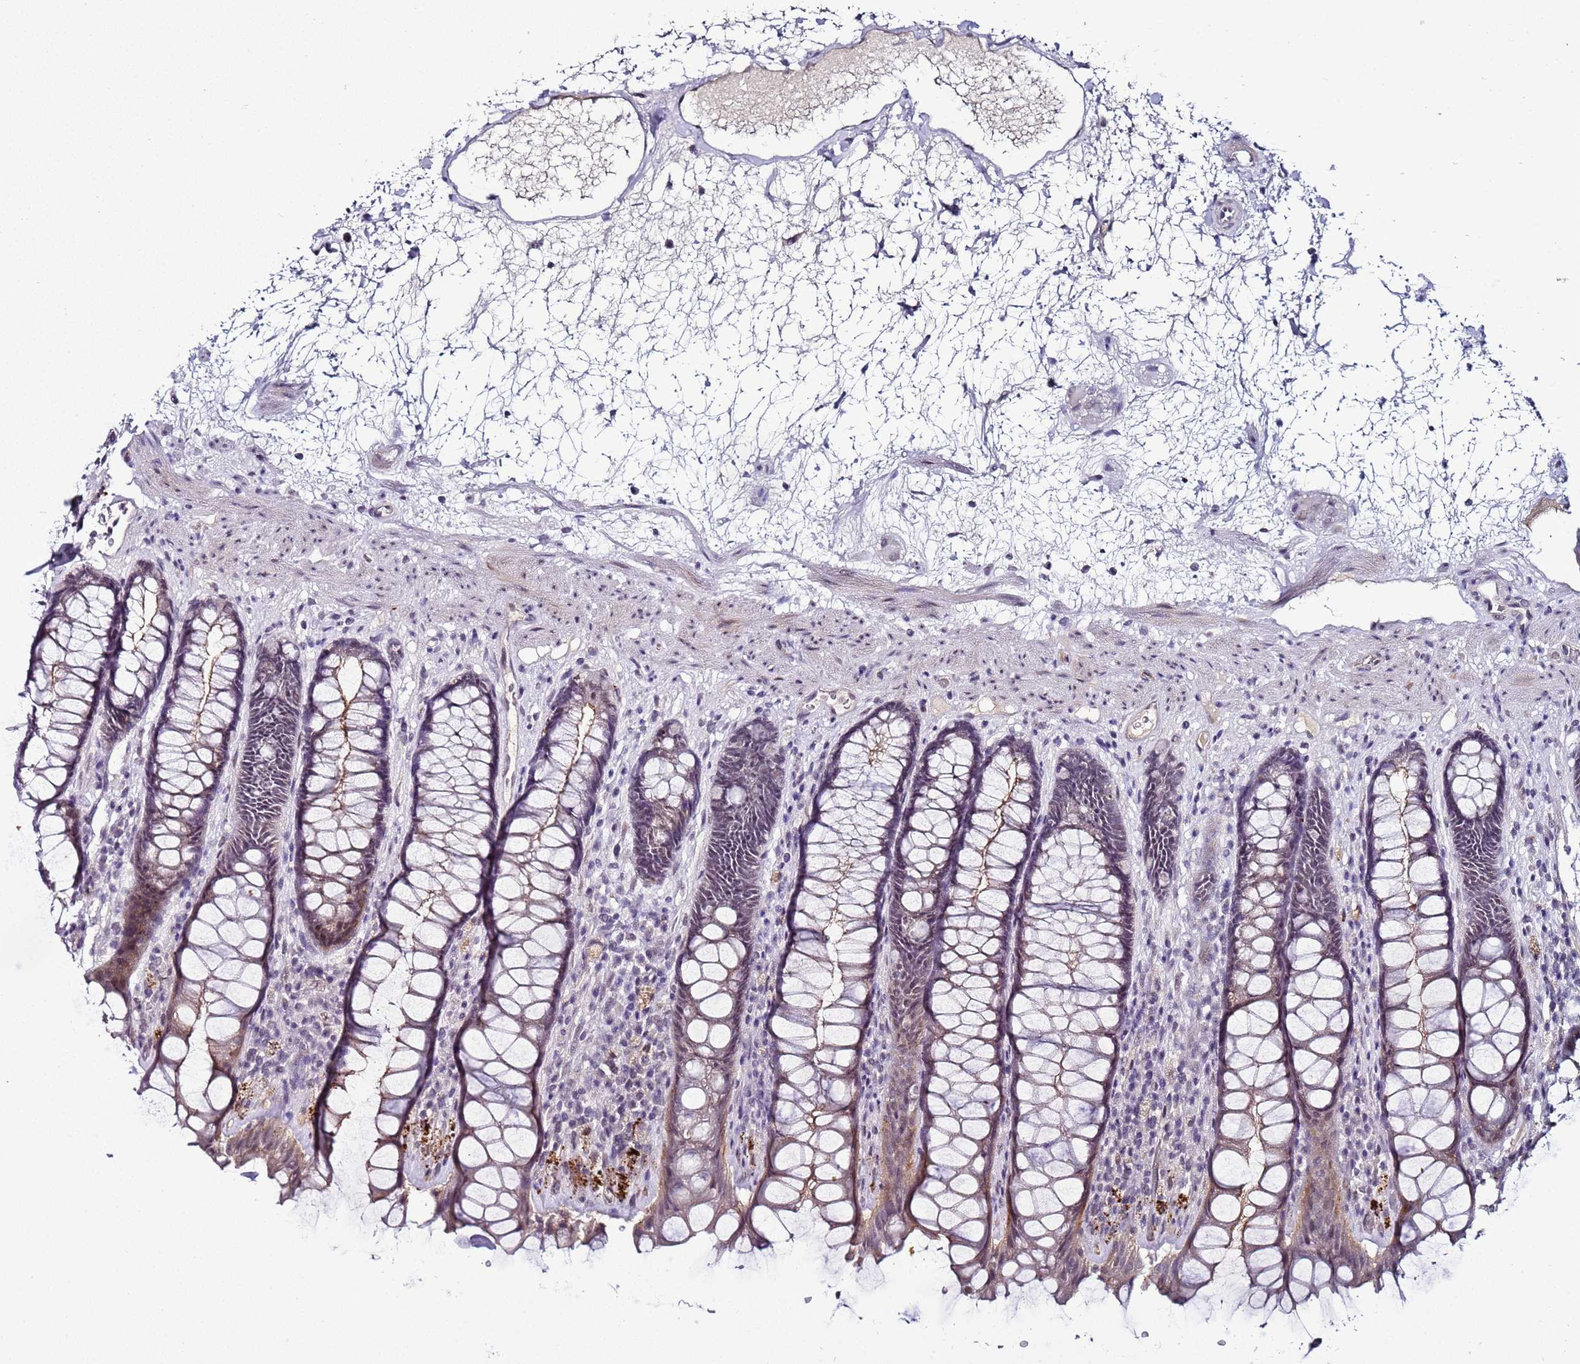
{"staining": {"intensity": "moderate", "quantity": "25%-75%", "location": "cytoplasmic/membranous"}, "tissue": "rectum", "cell_type": "Glandular cells", "image_type": "normal", "snomed": [{"axis": "morphology", "description": "Normal tissue, NOS"}, {"axis": "topography", "description": "Rectum"}], "caption": "Rectum stained with DAB (3,3'-diaminobenzidine) immunohistochemistry demonstrates medium levels of moderate cytoplasmic/membranous positivity in about 25%-75% of glandular cells.", "gene": "PSMA7", "patient": {"sex": "male", "age": 64}}